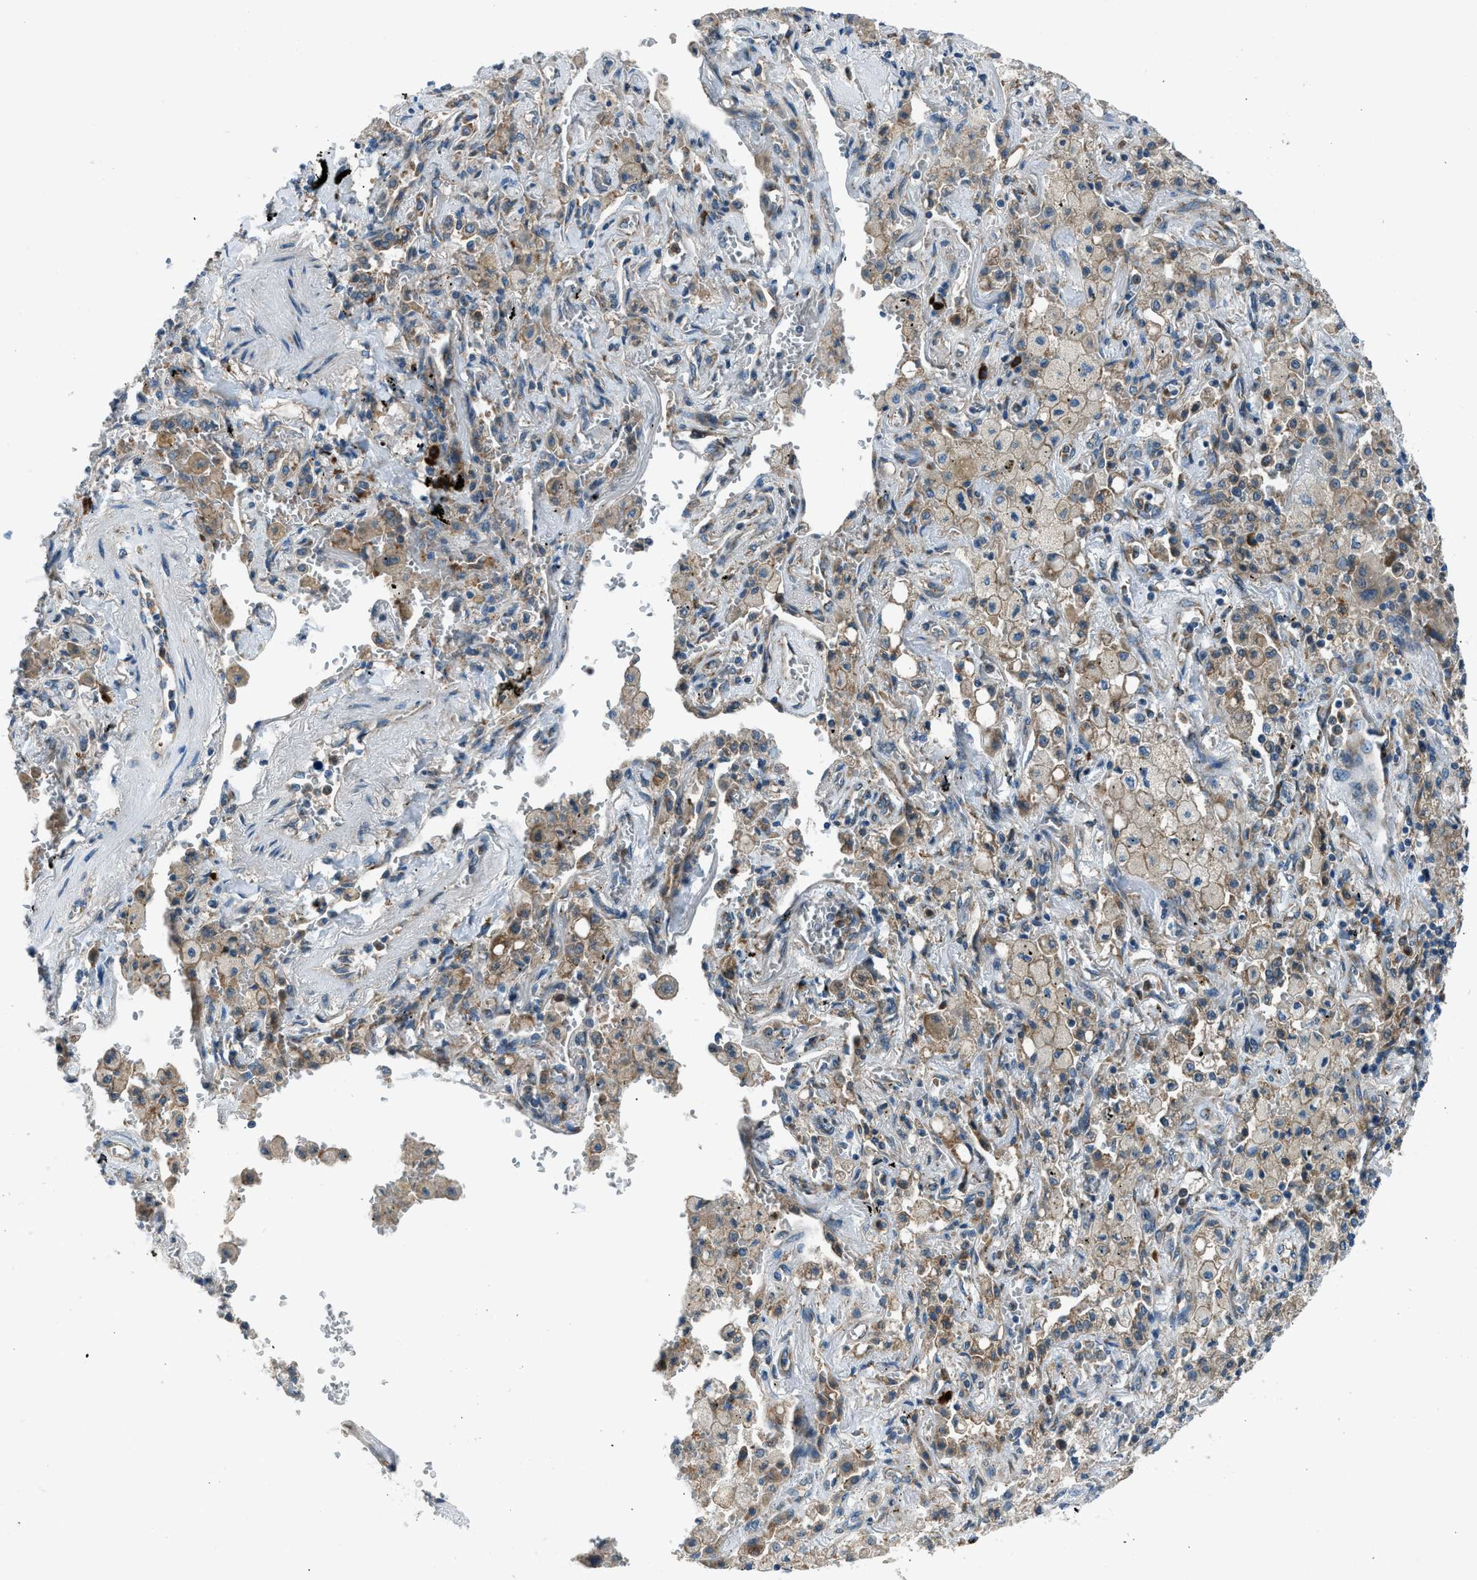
{"staining": {"intensity": "weak", "quantity": "25%-75%", "location": "cytoplasmic/membranous"}, "tissue": "lung cancer", "cell_type": "Tumor cells", "image_type": "cancer", "snomed": [{"axis": "morphology", "description": "Adenocarcinoma, NOS"}, {"axis": "topography", "description": "Lung"}], "caption": "Immunohistochemical staining of human lung adenocarcinoma displays weak cytoplasmic/membranous protein expression in approximately 25%-75% of tumor cells.", "gene": "EDARADD", "patient": {"sex": "female", "age": 65}}